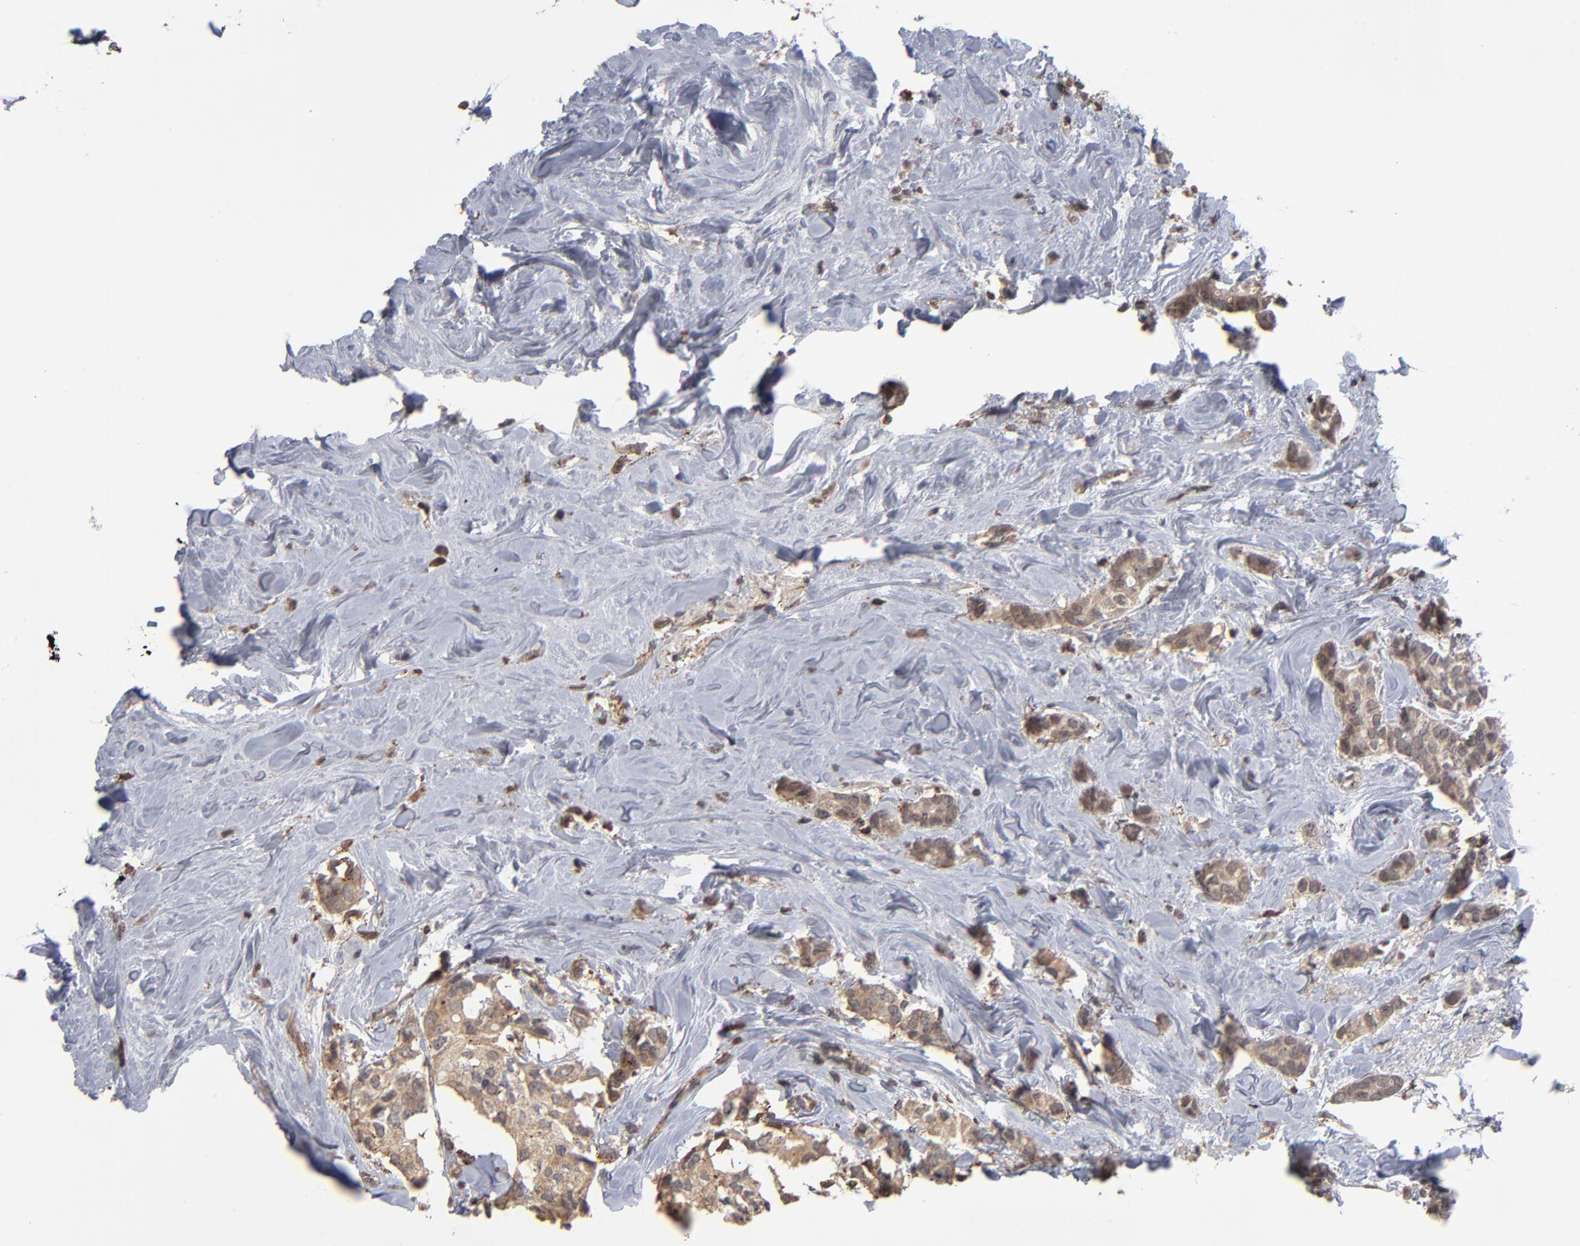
{"staining": {"intensity": "moderate", "quantity": ">75%", "location": "cytoplasmic/membranous"}, "tissue": "breast cancer", "cell_type": "Tumor cells", "image_type": "cancer", "snomed": [{"axis": "morphology", "description": "Duct carcinoma"}, {"axis": "topography", "description": "Breast"}], "caption": "Protein staining exhibits moderate cytoplasmic/membranous staining in about >75% of tumor cells in intraductal carcinoma (breast). The staining was performed using DAB (3,3'-diaminobenzidine) to visualize the protein expression in brown, while the nuclei were stained in blue with hematoxylin (Magnification: 20x).", "gene": "ASB8", "patient": {"sex": "female", "age": 84}}